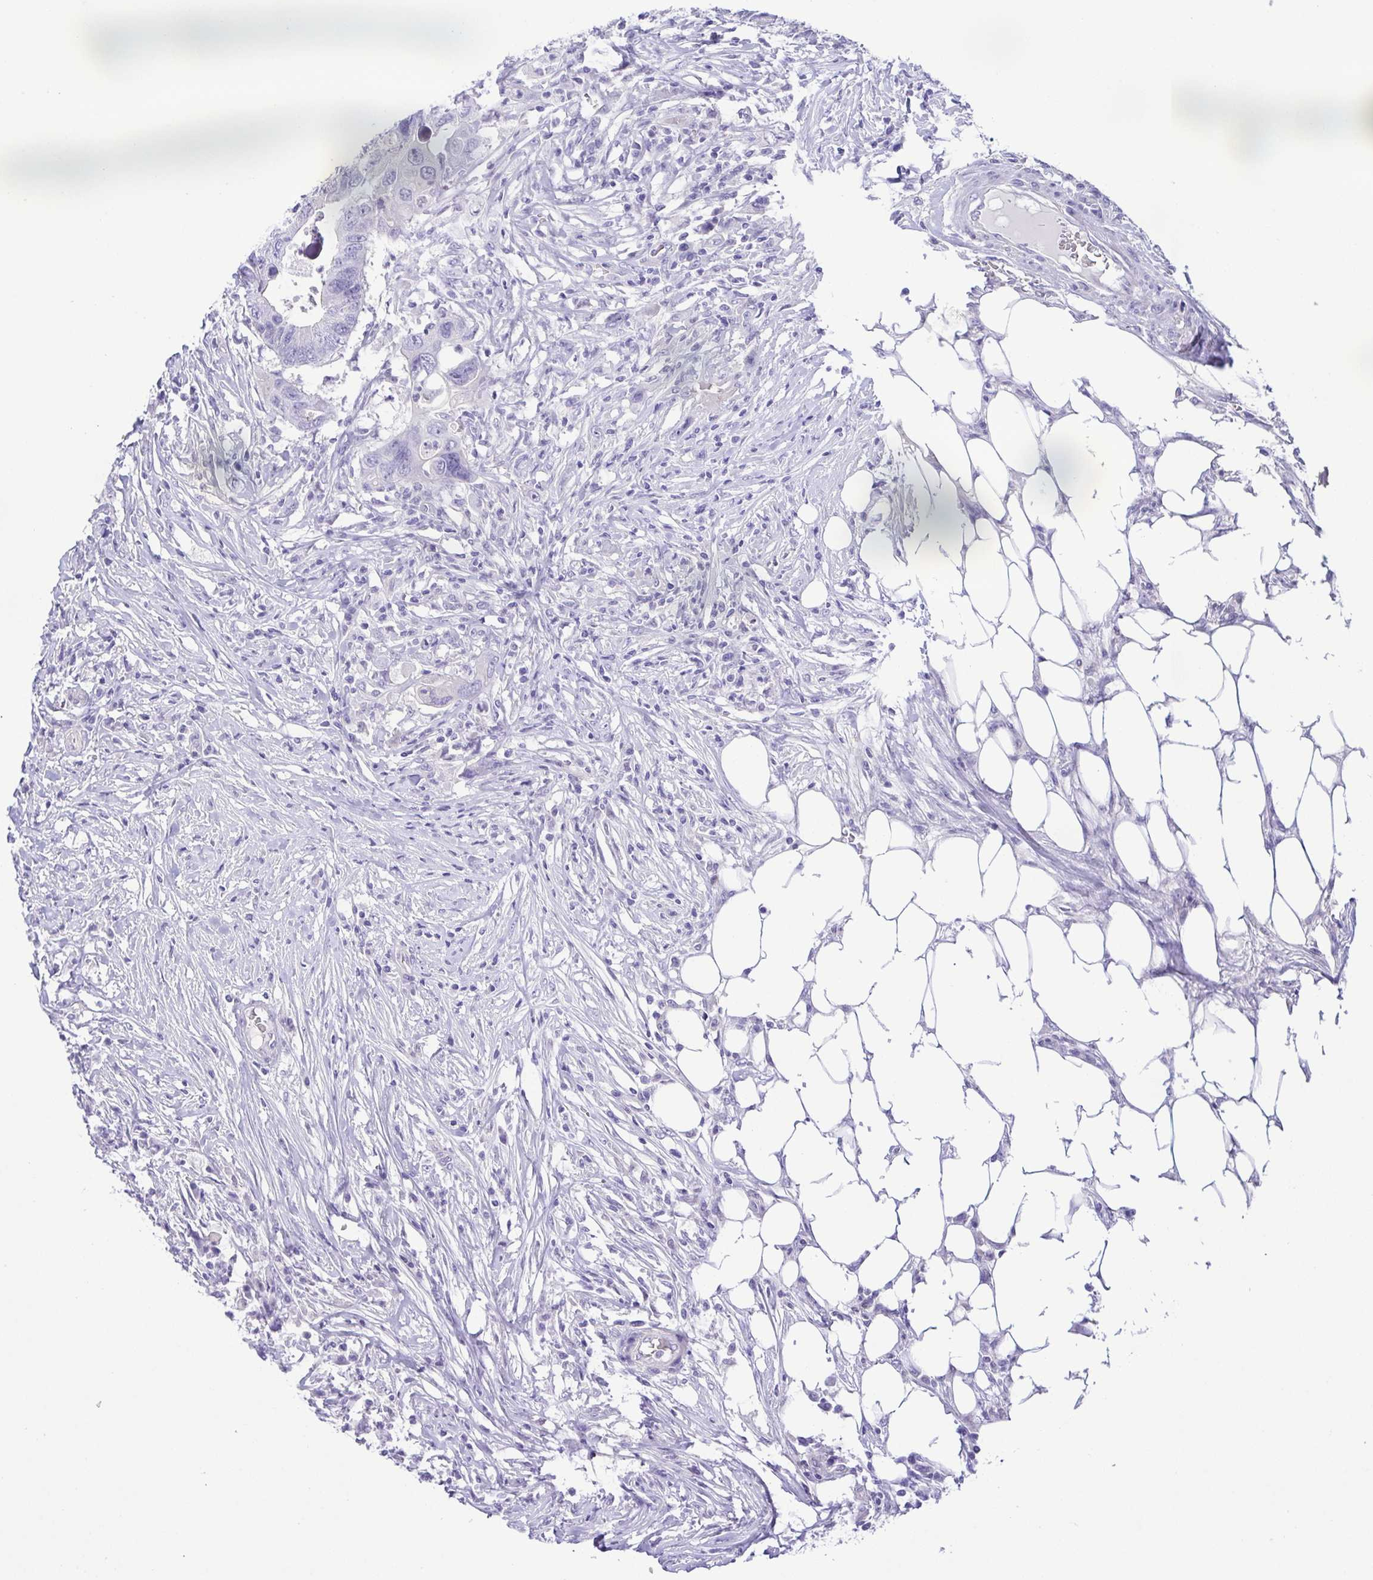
{"staining": {"intensity": "negative", "quantity": "none", "location": "none"}, "tissue": "colorectal cancer", "cell_type": "Tumor cells", "image_type": "cancer", "snomed": [{"axis": "morphology", "description": "Adenocarcinoma, NOS"}, {"axis": "topography", "description": "Colon"}], "caption": "Colorectal adenocarcinoma was stained to show a protein in brown. There is no significant staining in tumor cells.", "gene": "EPB42", "patient": {"sex": "male", "age": 71}}